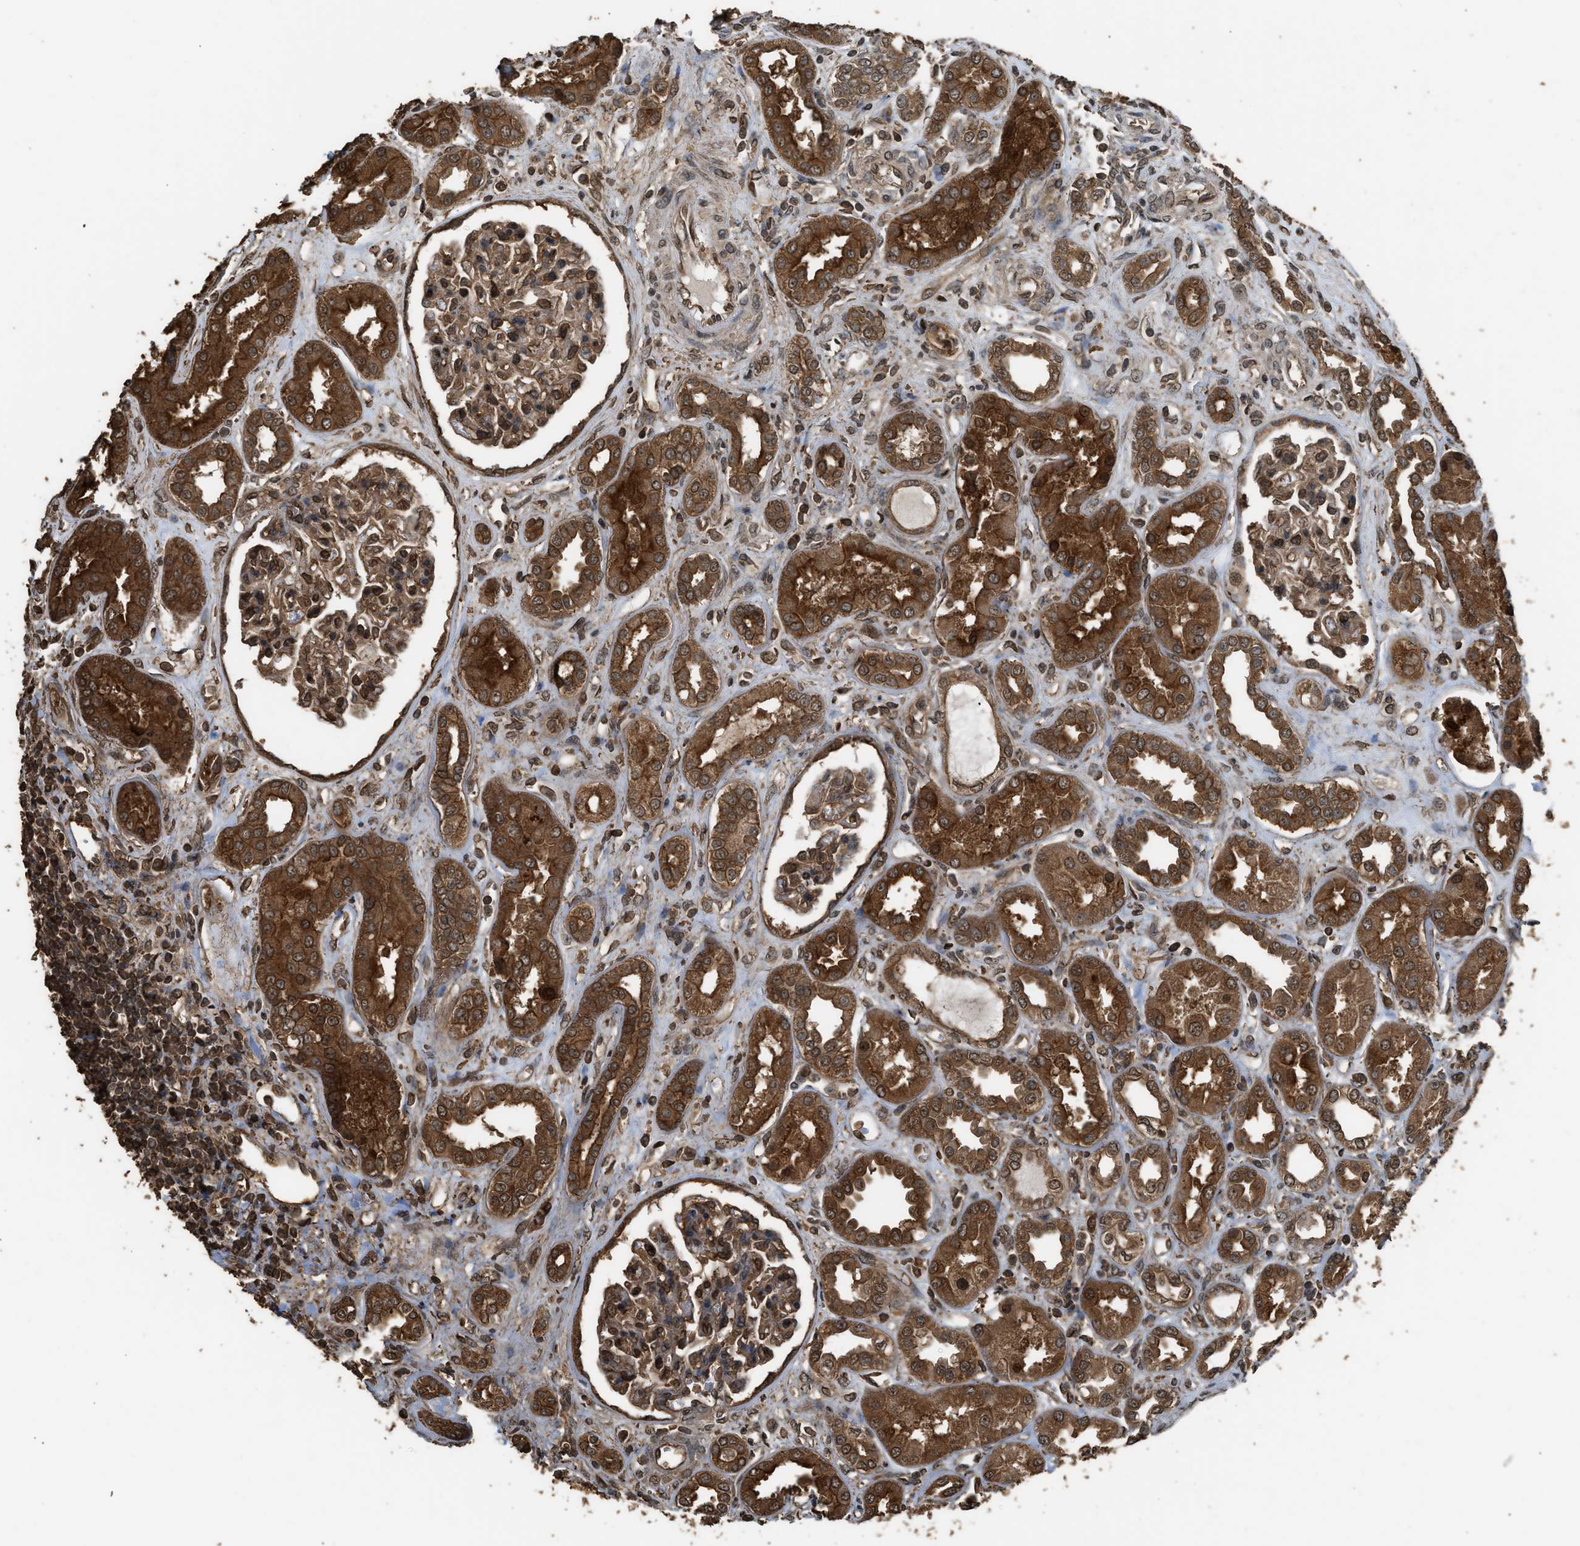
{"staining": {"intensity": "strong", "quantity": ">75%", "location": "cytoplasmic/membranous,nuclear"}, "tissue": "kidney", "cell_type": "Cells in glomeruli", "image_type": "normal", "snomed": [{"axis": "morphology", "description": "Normal tissue, NOS"}, {"axis": "topography", "description": "Kidney"}], "caption": "Immunohistochemical staining of benign kidney reveals >75% levels of strong cytoplasmic/membranous,nuclear protein positivity in approximately >75% of cells in glomeruli. (Stains: DAB (3,3'-diaminobenzidine) in brown, nuclei in blue, Microscopy: brightfield microscopy at high magnification).", "gene": "MYBL2", "patient": {"sex": "male", "age": 59}}